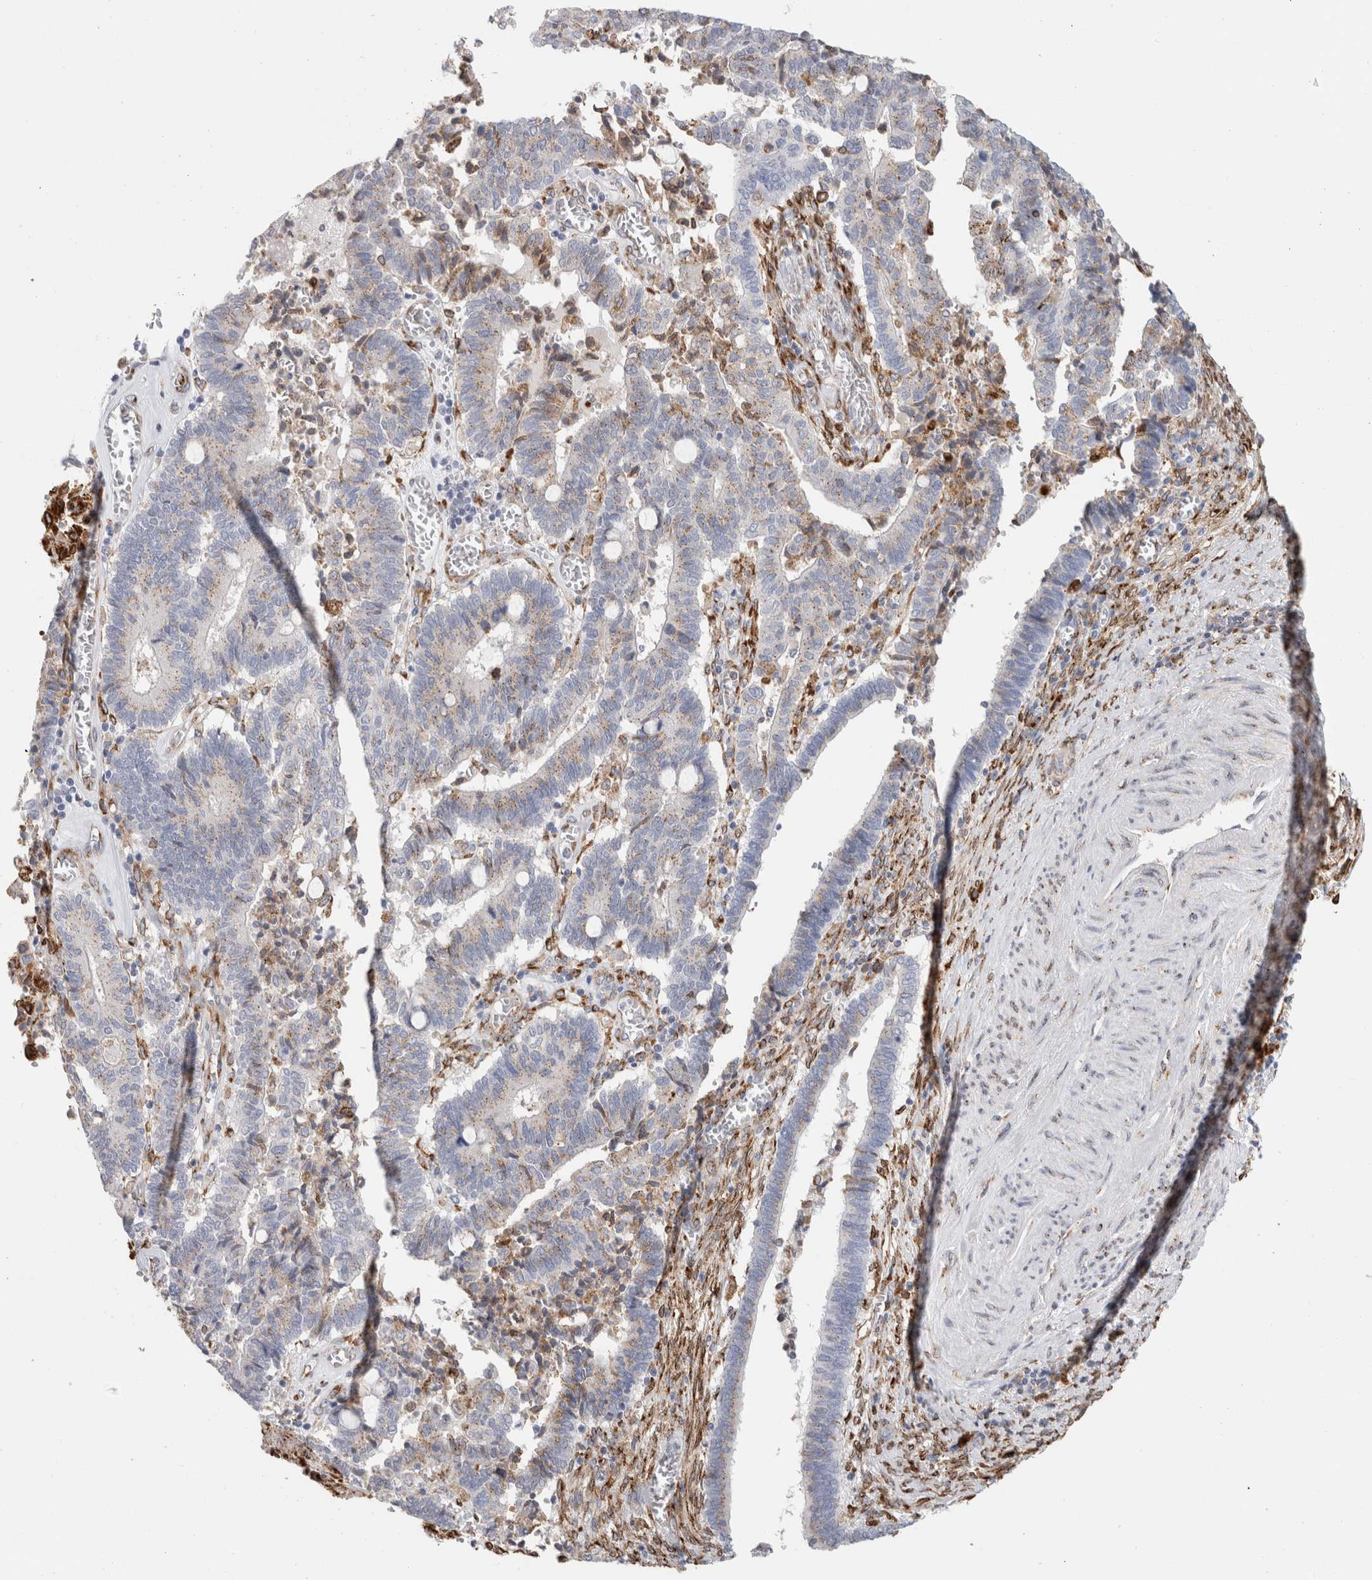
{"staining": {"intensity": "moderate", "quantity": "<25%", "location": "cytoplasmic/membranous"}, "tissue": "cervical cancer", "cell_type": "Tumor cells", "image_type": "cancer", "snomed": [{"axis": "morphology", "description": "Adenocarcinoma, NOS"}, {"axis": "topography", "description": "Cervix"}], "caption": "Tumor cells demonstrate low levels of moderate cytoplasmic/membranous positivity in approximately <25% of cells in human adenocarcinoma (cervical).", "gene": "MCFD2", "patient": {"sex": "female", "age": 44}}